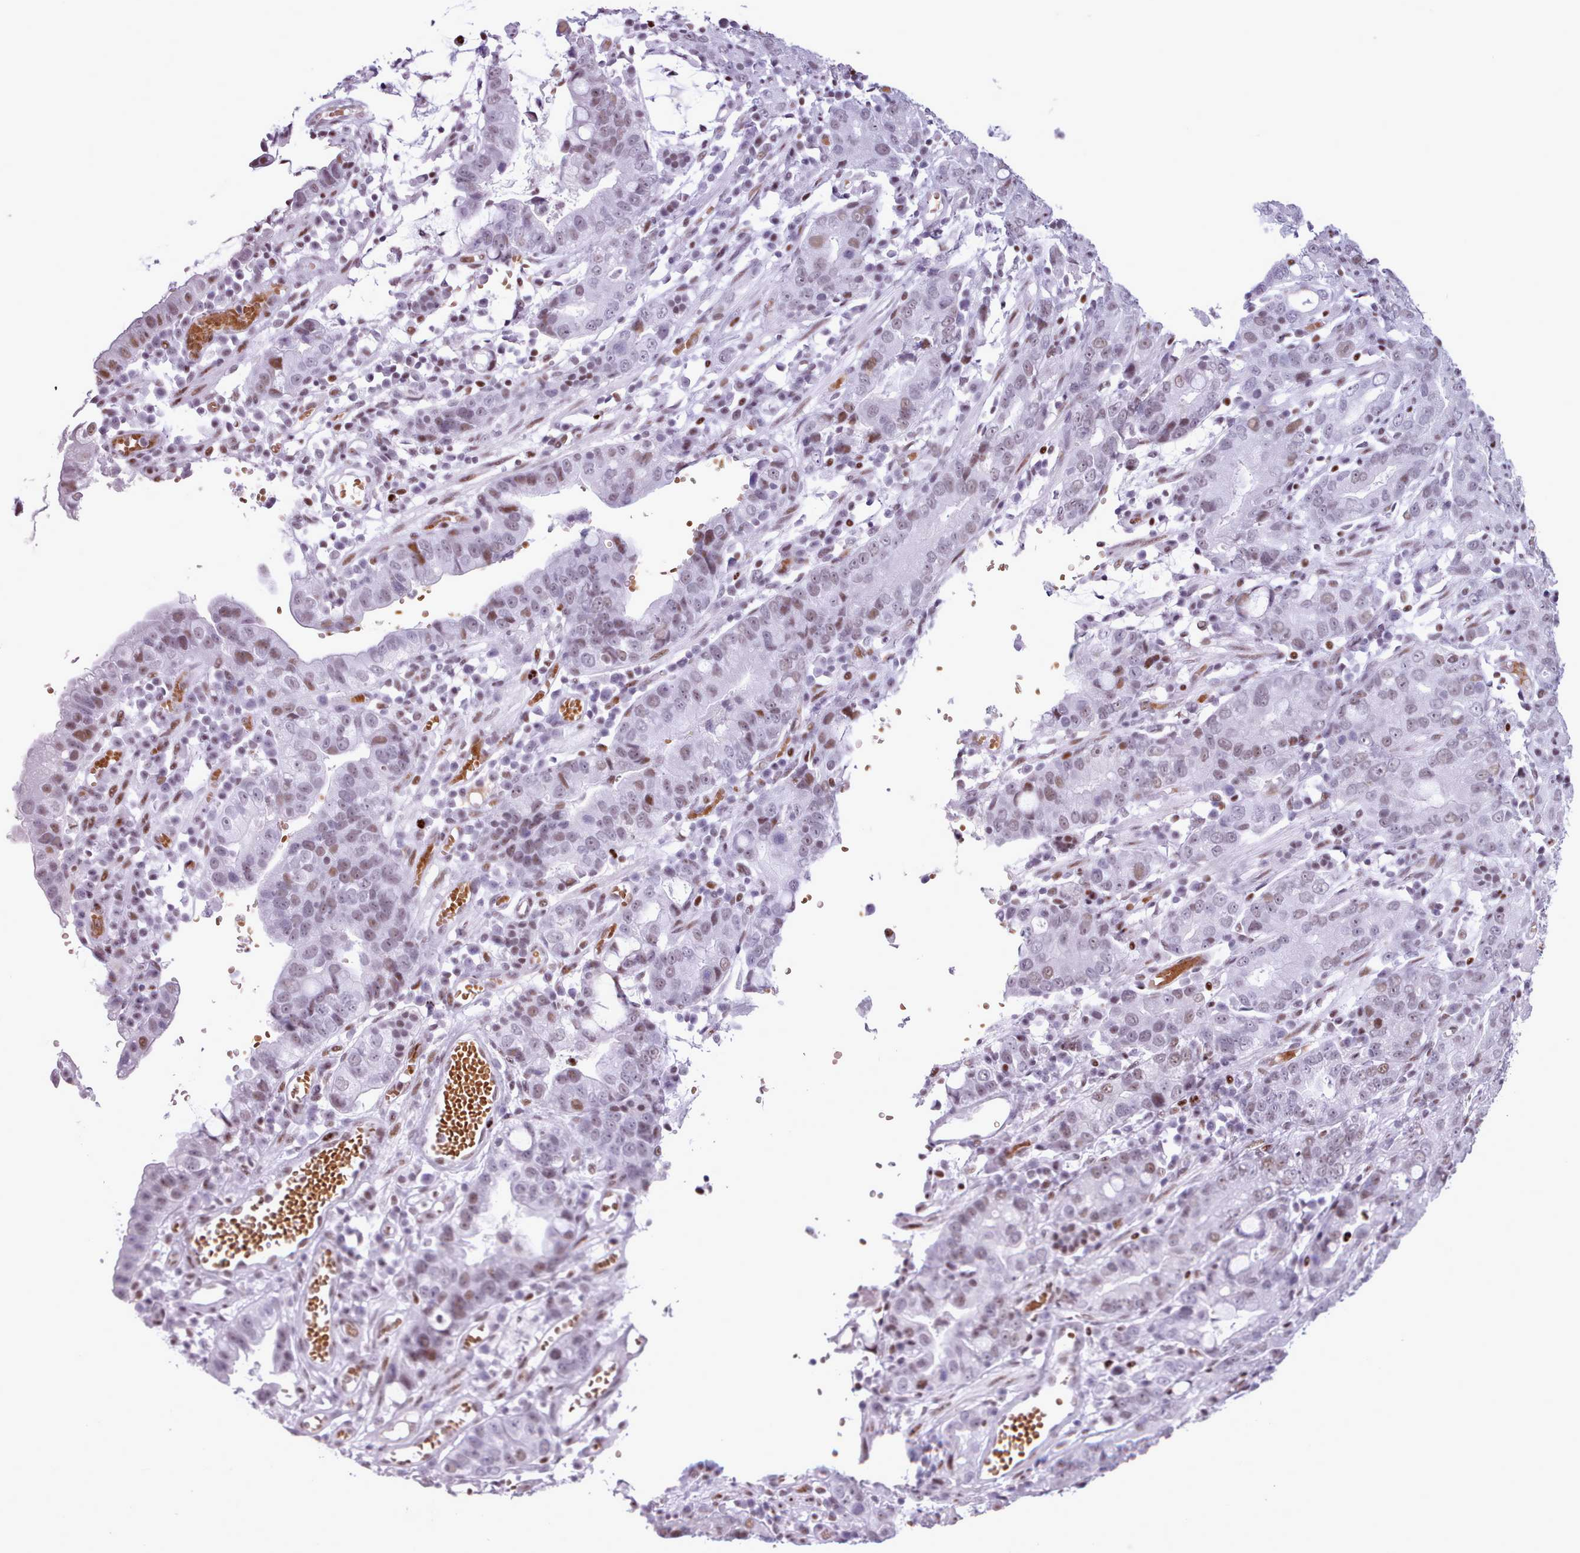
{"staining": {"intensity": "moderate", "quantity": "25%-75%", "location": "nuclear"}, "tissue": "stomach cancer", "cell_type": "Tumor cells", "image_type": "cancer", "snomed": [{"axis": "morphology", "description": "Adenocarcinoma, NOS"}, {"axis": "topography", "description": "Stomach"}], "caption": "The image exhibits immunohistochemical staining of stomach adenocarcinoma. There is moderate nuclear staining is appreciated in approximately 25%-75% of tumor cells.", "gene": "SRSF4", "patient": {"sex": "male", "age": 55}}